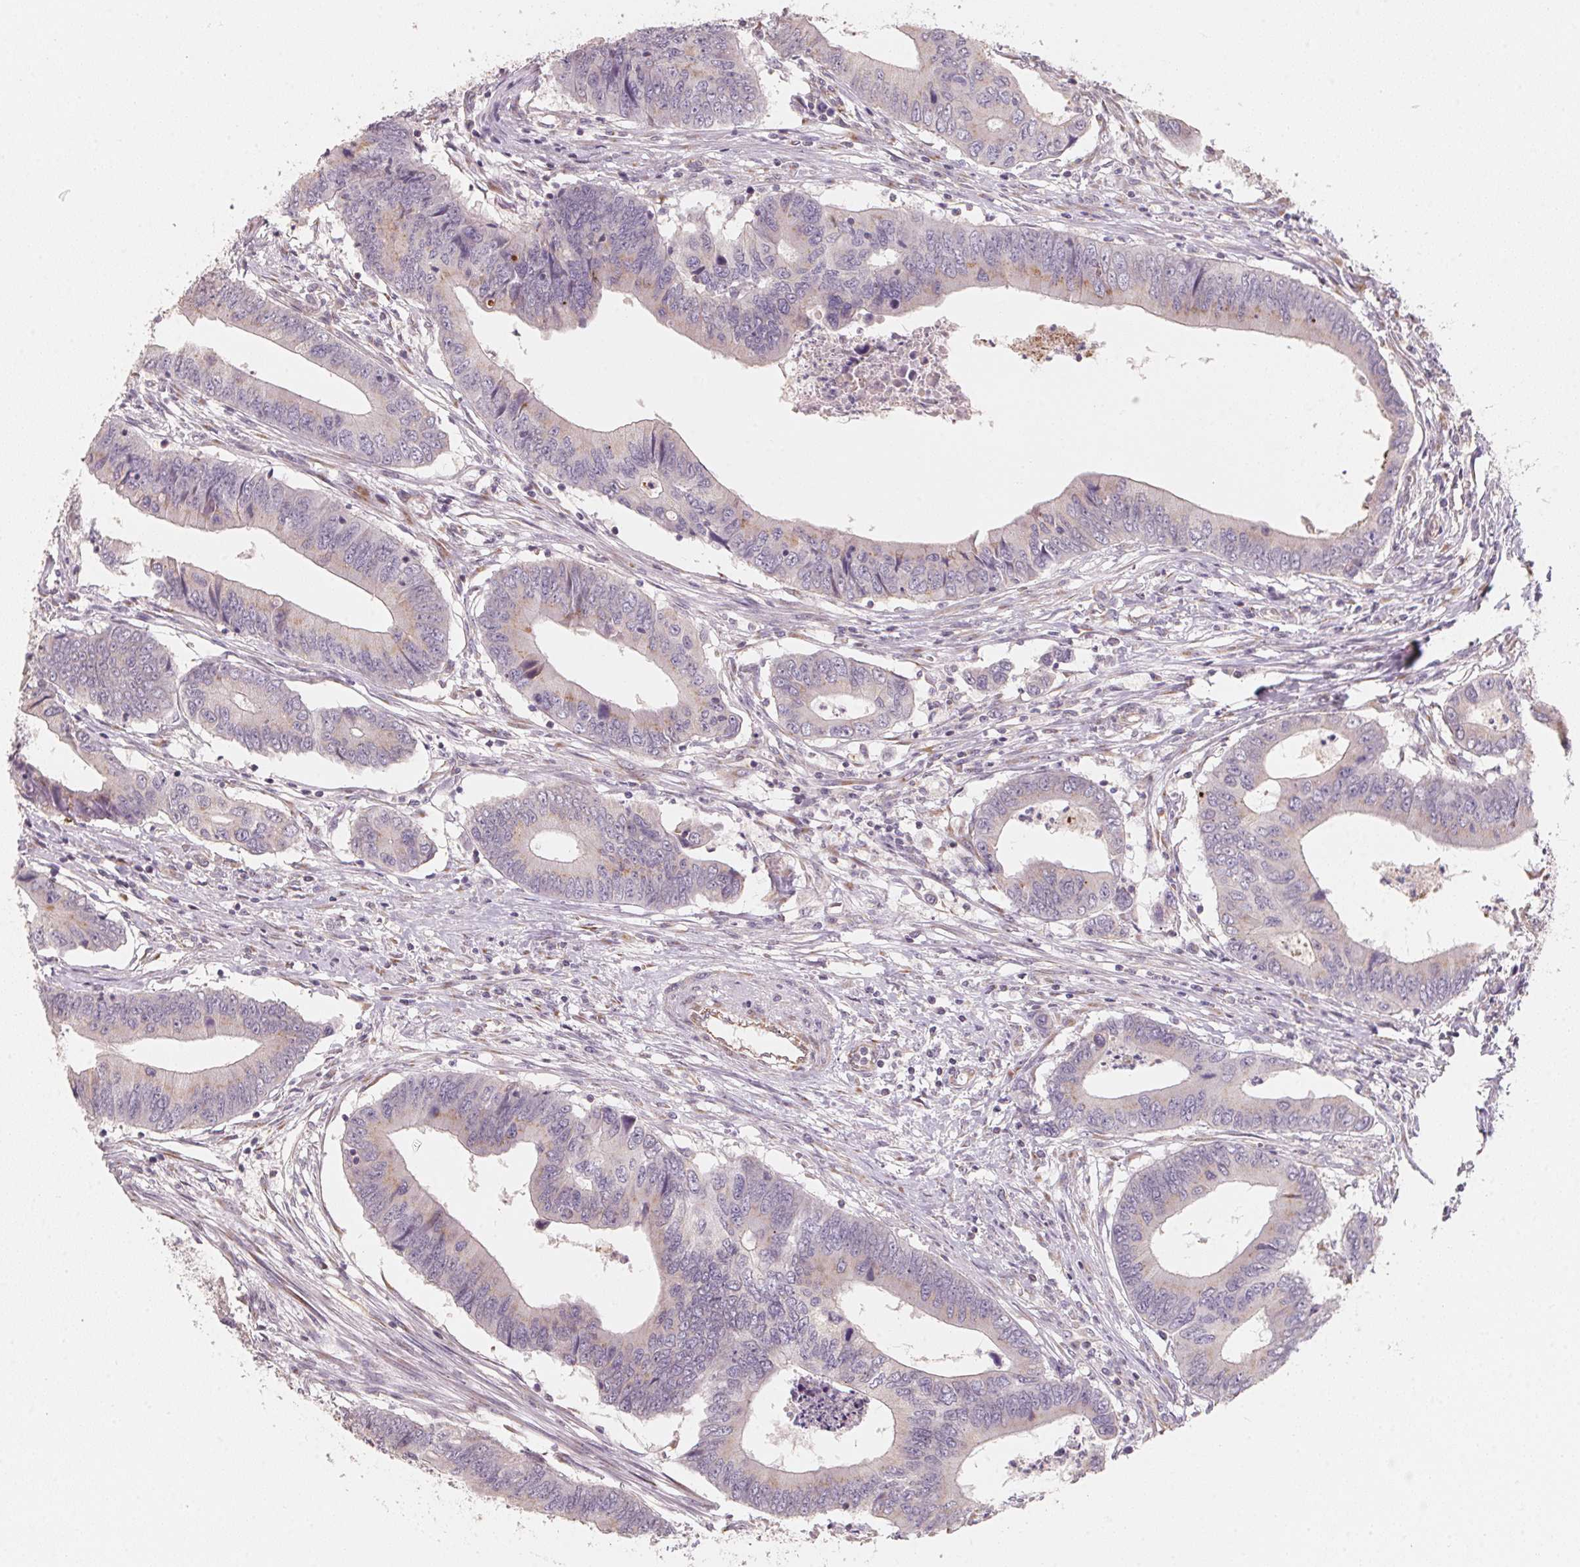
{"staining": {"intensity": "negative", "quantity": "none", "location": "none"}, "tissue": "colorectal cancer", "cell_type": "Tumor cells", "image_type": "cancer", "snomed": [{"axis": "morphology", "description": "Adenocarcinoma, NOS"}, {"axis": "topography", "description": "Colon"}], "caption": "DAB (3,3'-diaminobenzidine) immunohistochemical staining of colorectal cancer (adenocarcinoma) shows no significant positivity in tumor cells.", "gene": "TSPAN12", "patient": {"sex": "male", "age": 53}}